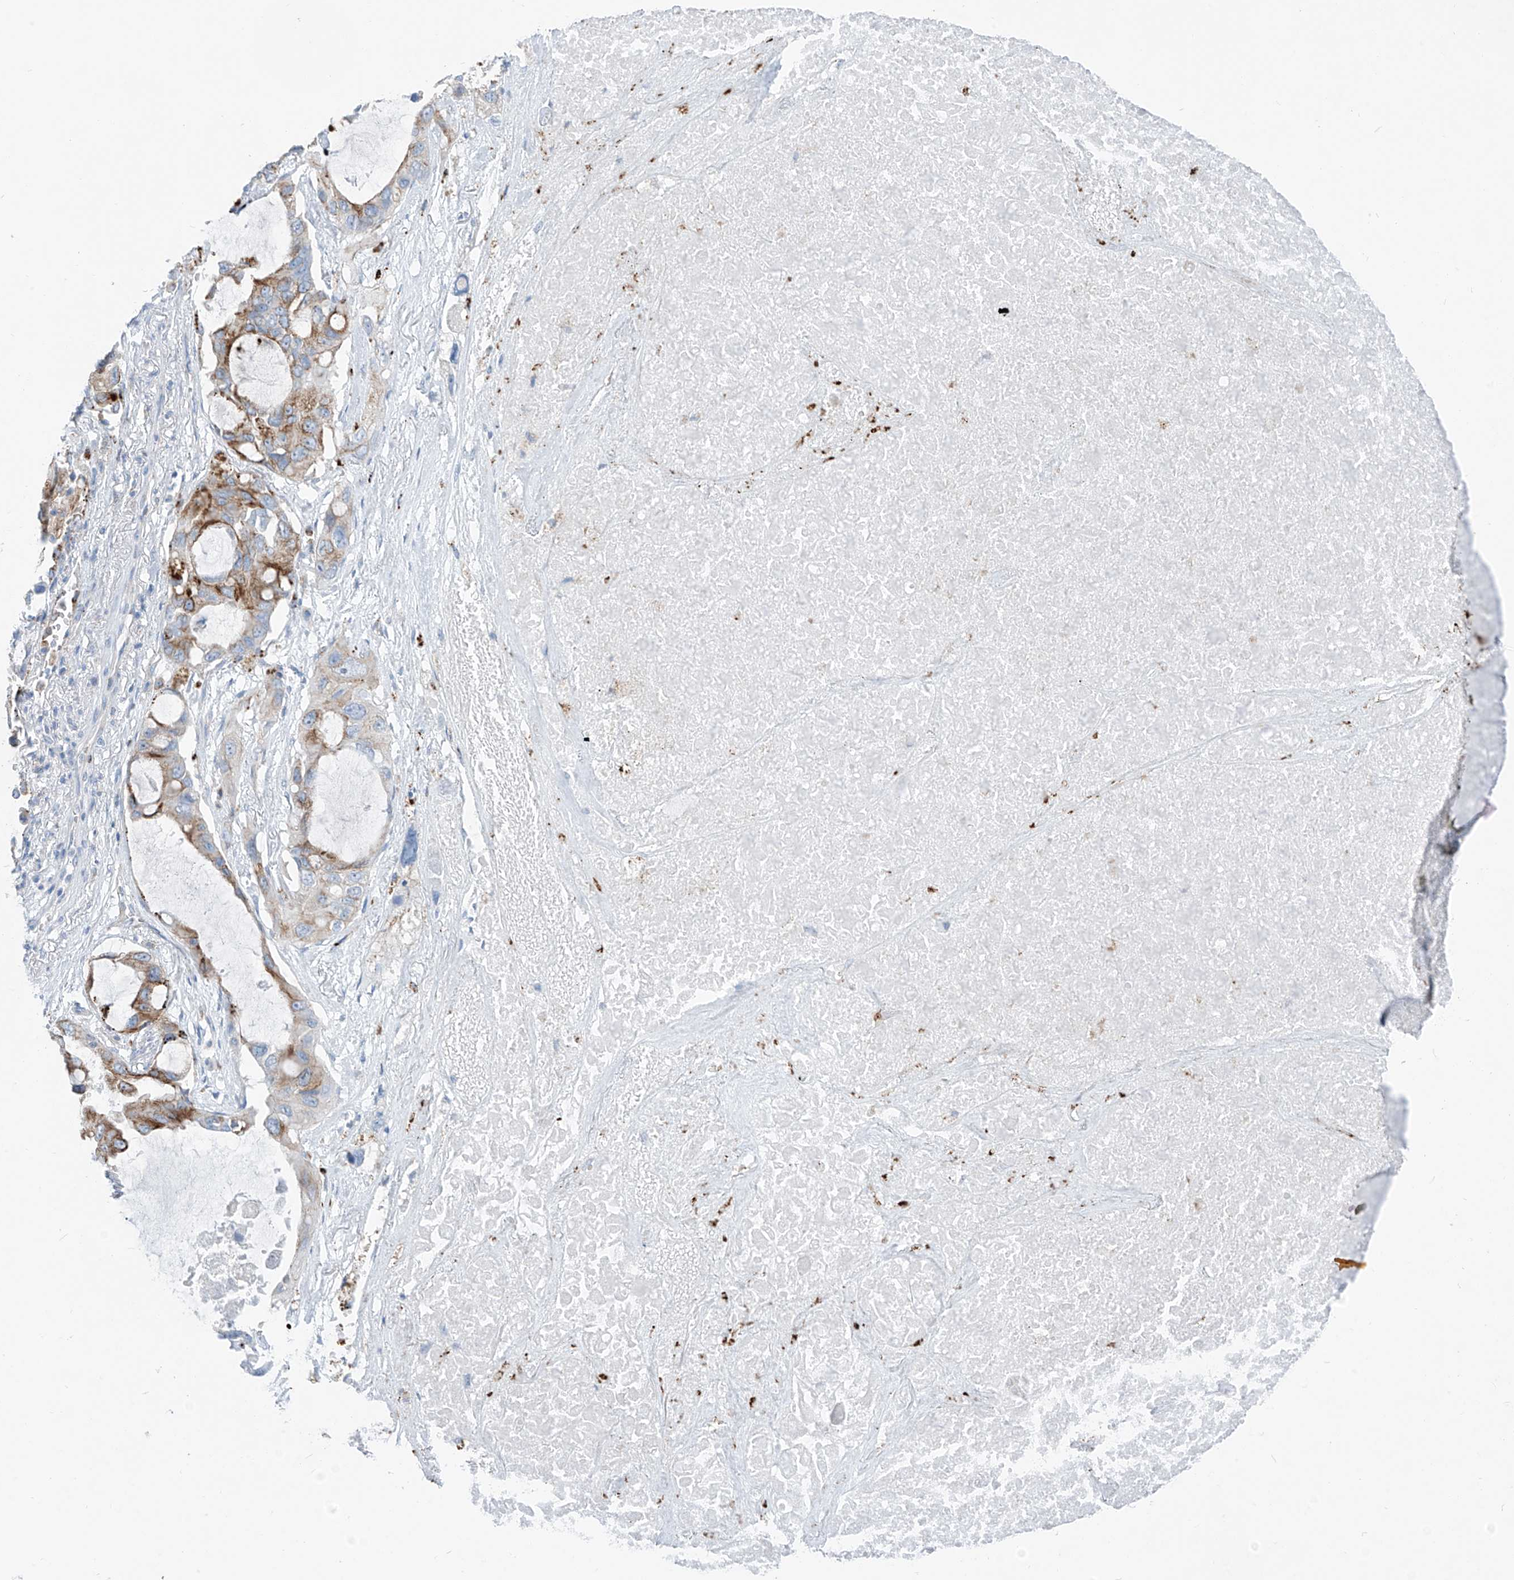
{"staining": {"intensity": "moderate", "quantity": ">75%", "location": "cytoplasmic/membranous"}, "tissue": "lung cancer", "cell_type": "Tumor cells", "image_type": "cancer", "snomed": [{"axis": "morphology", "description": "Squamous cell carcinoma, NOS"}, {"axis": "topography", "description": "Lung"}], "caption": "This is a histology image of IHC staining of lung squamous cell carcinoma, which shows moderate positivity in the cytoplasmic/membranous of tumor cells.", "gene": "GPR137C", "patient": {"sex": "female", "age": 73}}